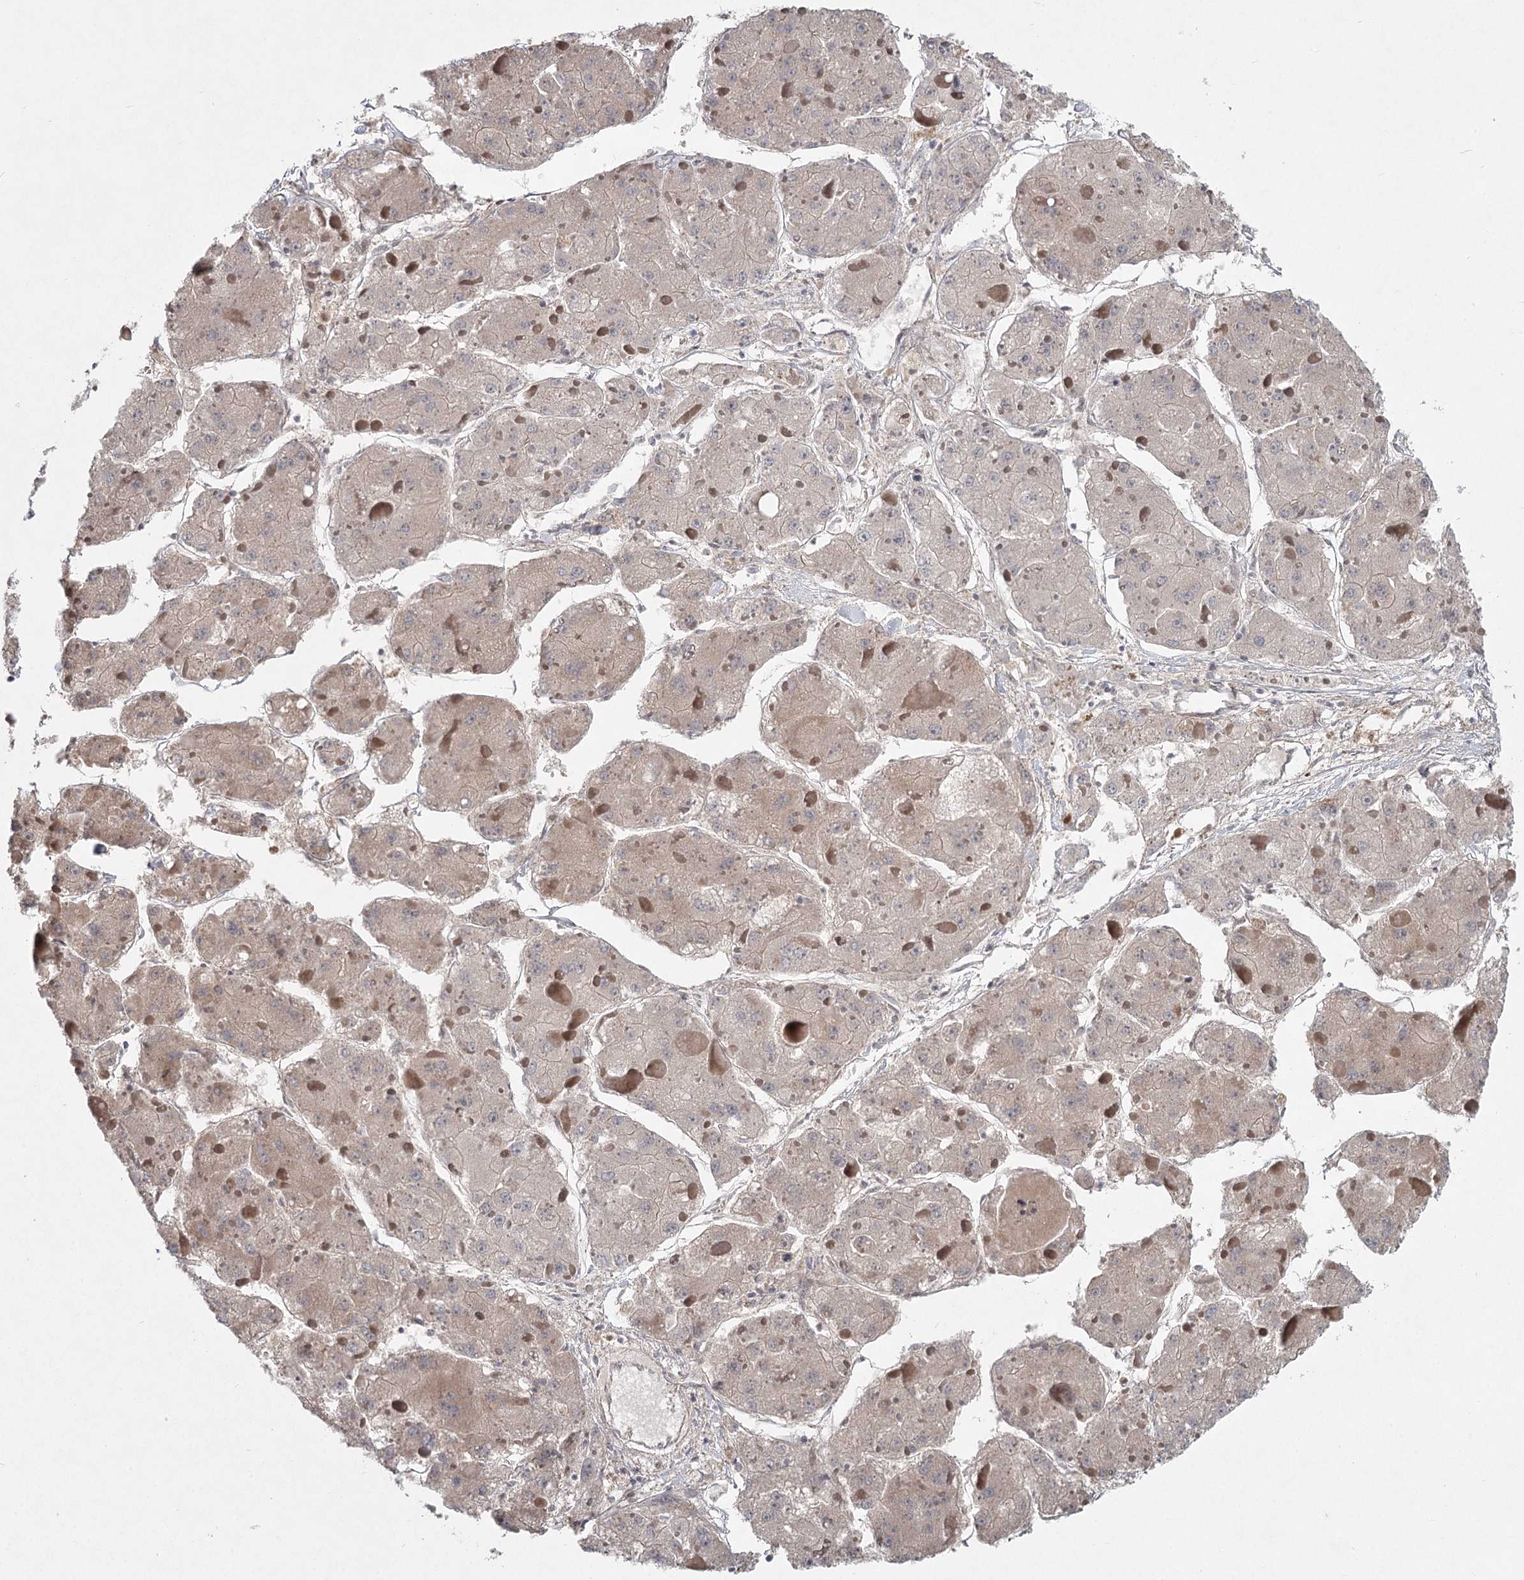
{"staining": {"intensity": "weak", "quantity": "25%-75%", "location": "cytoplasmic/membranous"}, "tissue": "liver cancer", "cell_type": "Tumor cells", "image_type": "cancer", "snomed": [{"axis": "morphology", "description": "Carcinoma, Hepatocellular, NOS"}, {"axis": "topography", "description": "Liver"}], "caption": "DAB (3,3'-diaminobenzidine) immunohistochemical staining of human liver cancer reveals weak cytoplasmic/membranous protein expression in about 25%-75% of tumor cells. (Brightfield microscopy of DAB IHC at high magnification).", "gene": "DHRS9", "patient": {"sex": "female", "age": 73}}